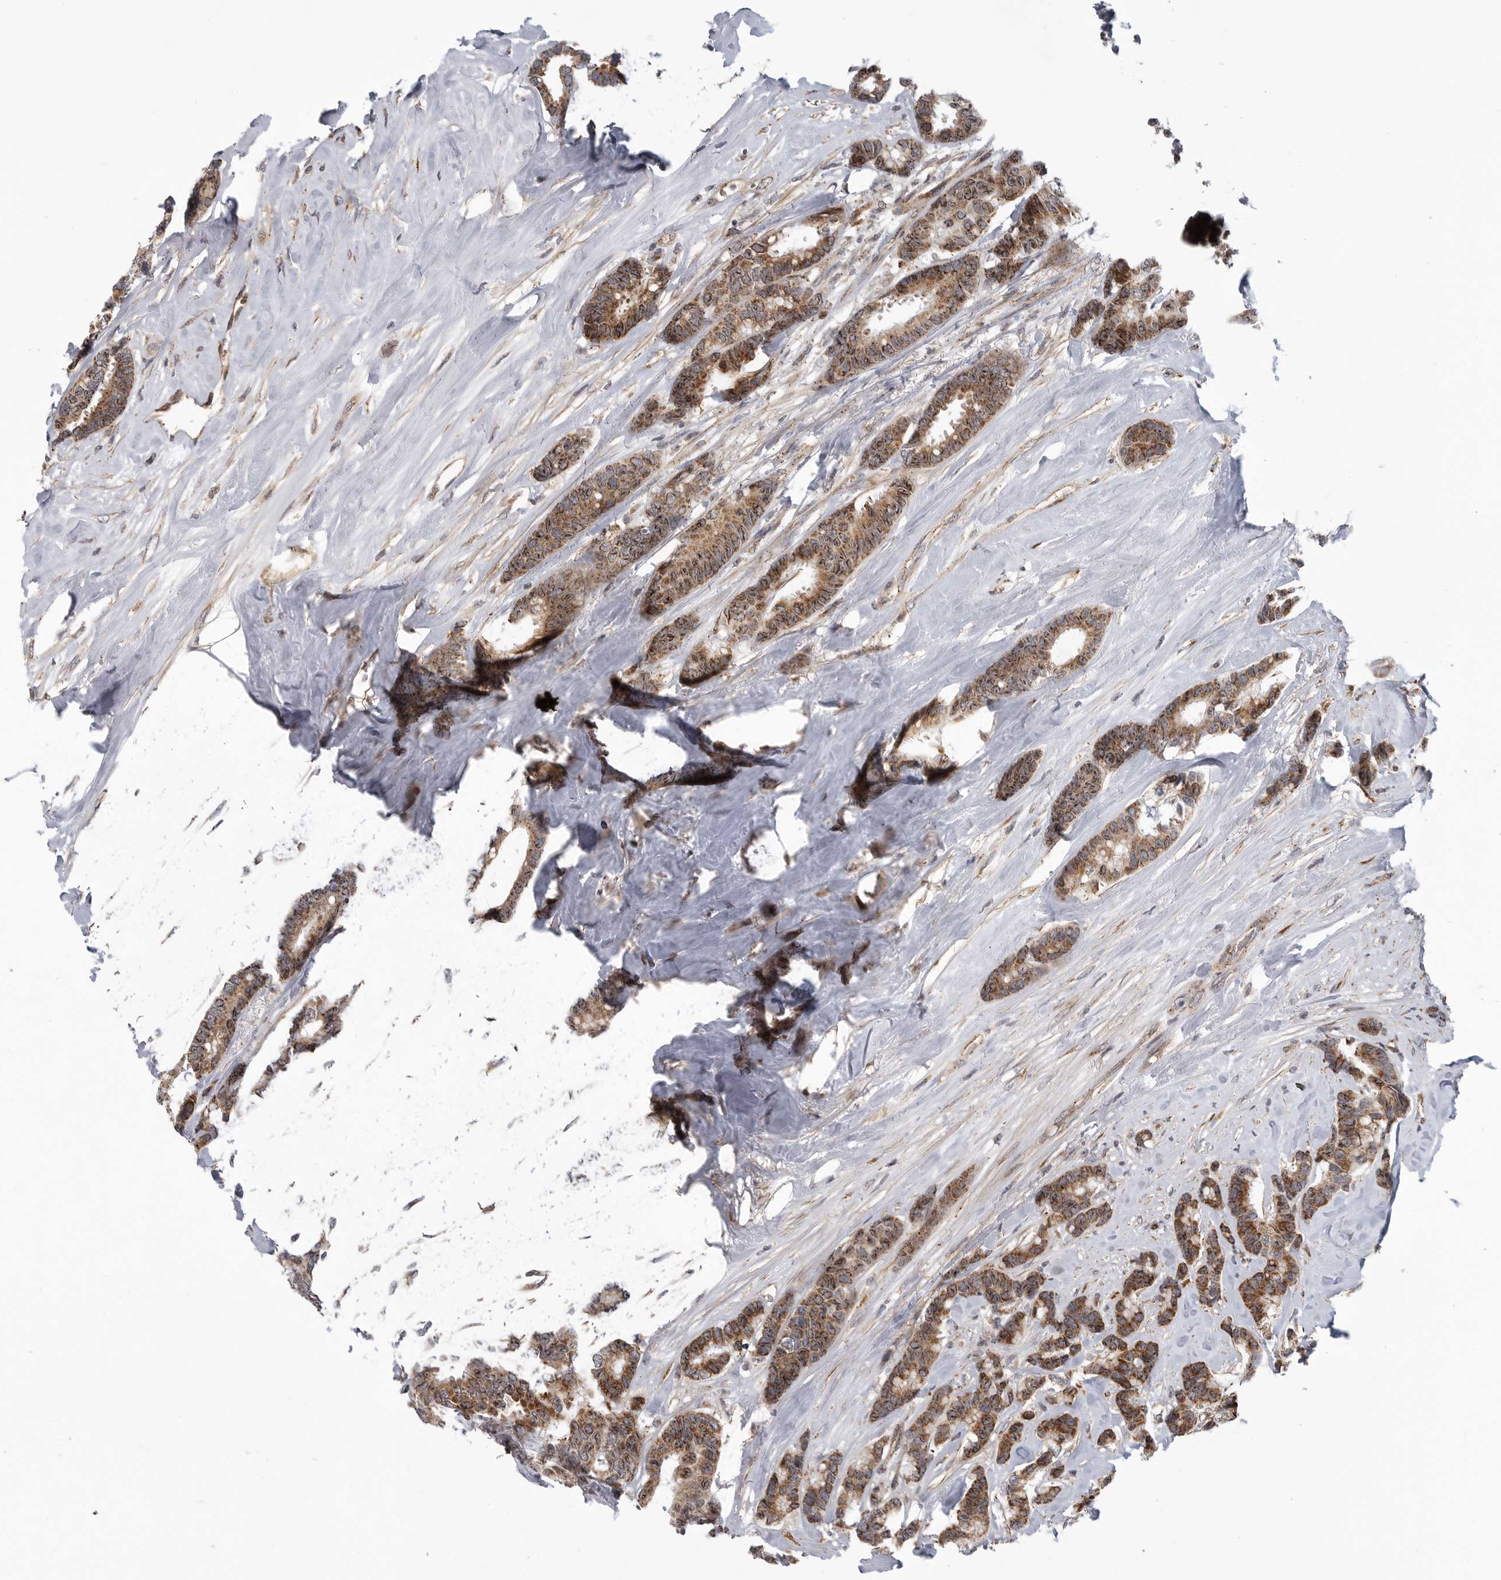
{"staining": {"intensity": "moderate", "quantity": ">75%", "location": "cytoplasmic/membranous"}, "tissue": "breast cancer", "cell_type": "Tumor cells", "image_type": "cancer", "snomed": [{"axis": "morphology", "description": "Duct carcinoma"}, {"axis": "topography", "description": "Breast"}], "caption": "Human breast cancer (invasive ductal carcinoma) stained for a protein (brown) displays moderate cytoplasmic/membranous positive staining in approximately >75% of tumor cells.", "gene": "TMPRSS11F", "patient": {"sex": "female", "age": 87}}